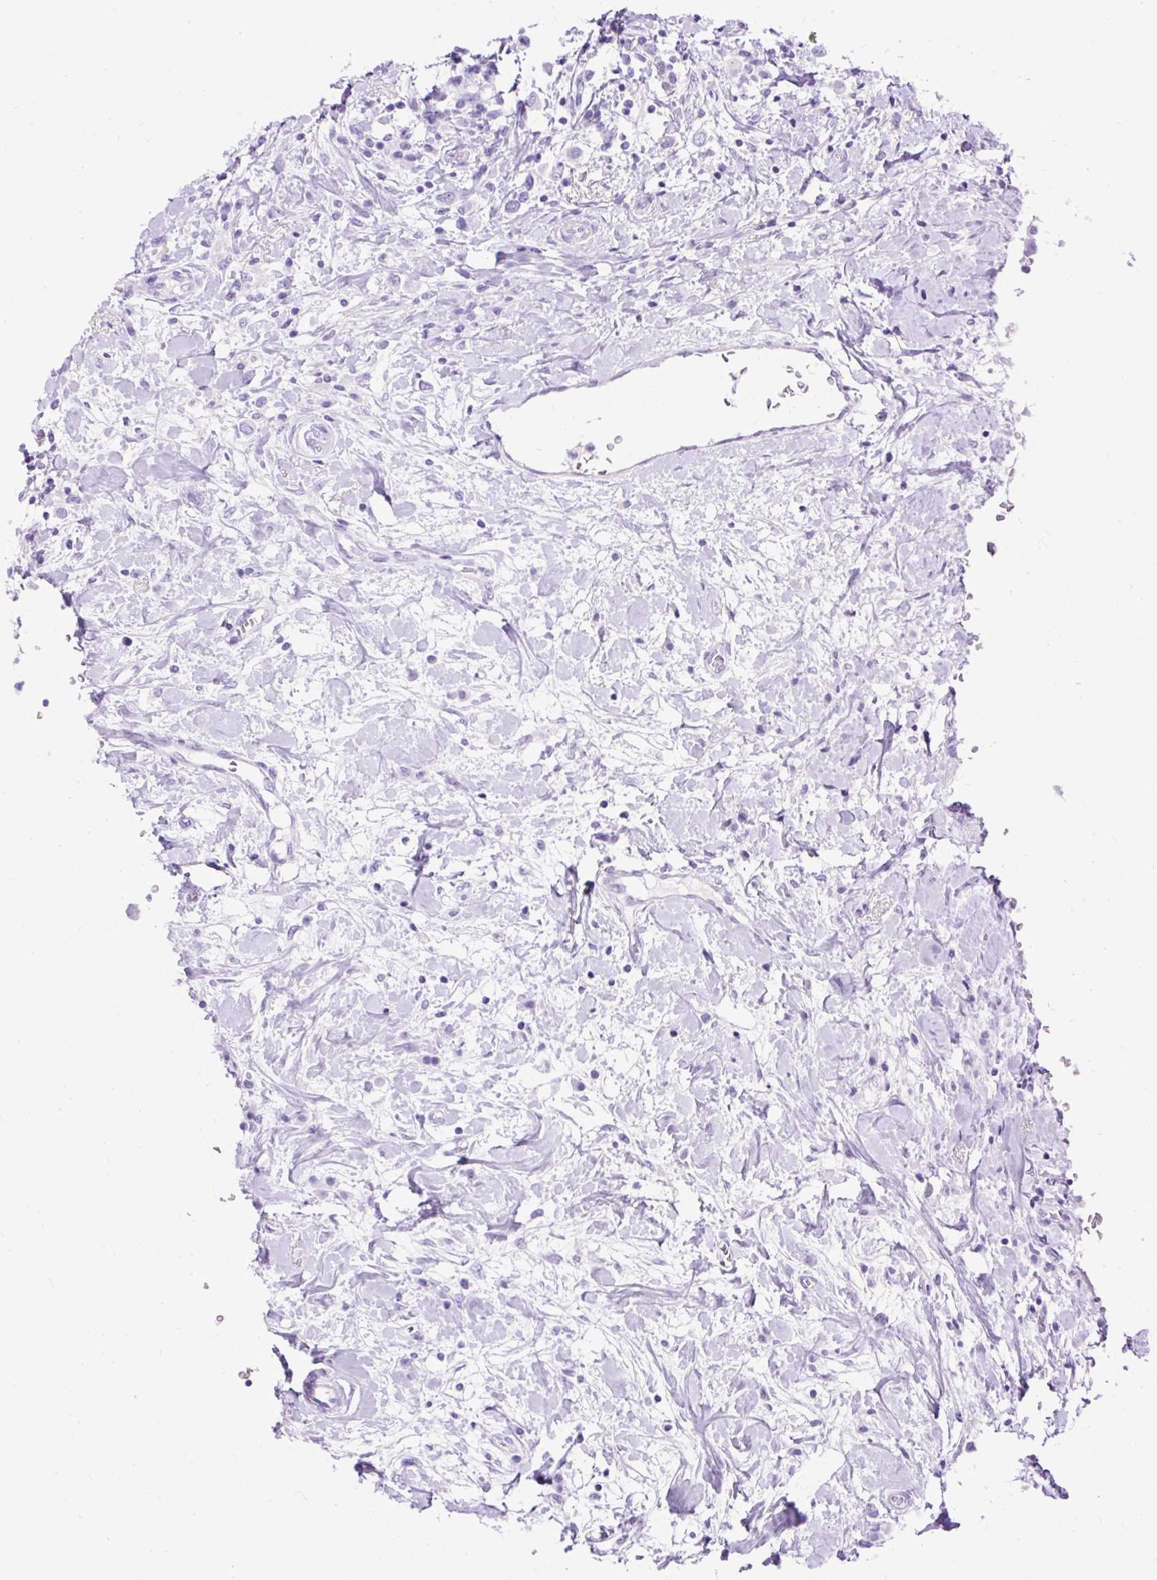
{"staining": {"intensity": "negative", "quantity": "none", "location": "none"}, "tissue": "breast cancer", "cell_type": "Tumor cells", "image_type": "cancer", "snomed": [{"axis": "morphology", "description": "Duct carcinoma"}, {"axis": "topography", "description": "Breast"}], "caption": "Micrograph shows no significant protein staining in tumor cells of breast cancer. (DAB (3,3'-diaminobenzidine) IHC, high magnification).", "gene": "HEY1", "patient": {"sex": "female", "age": 61}}